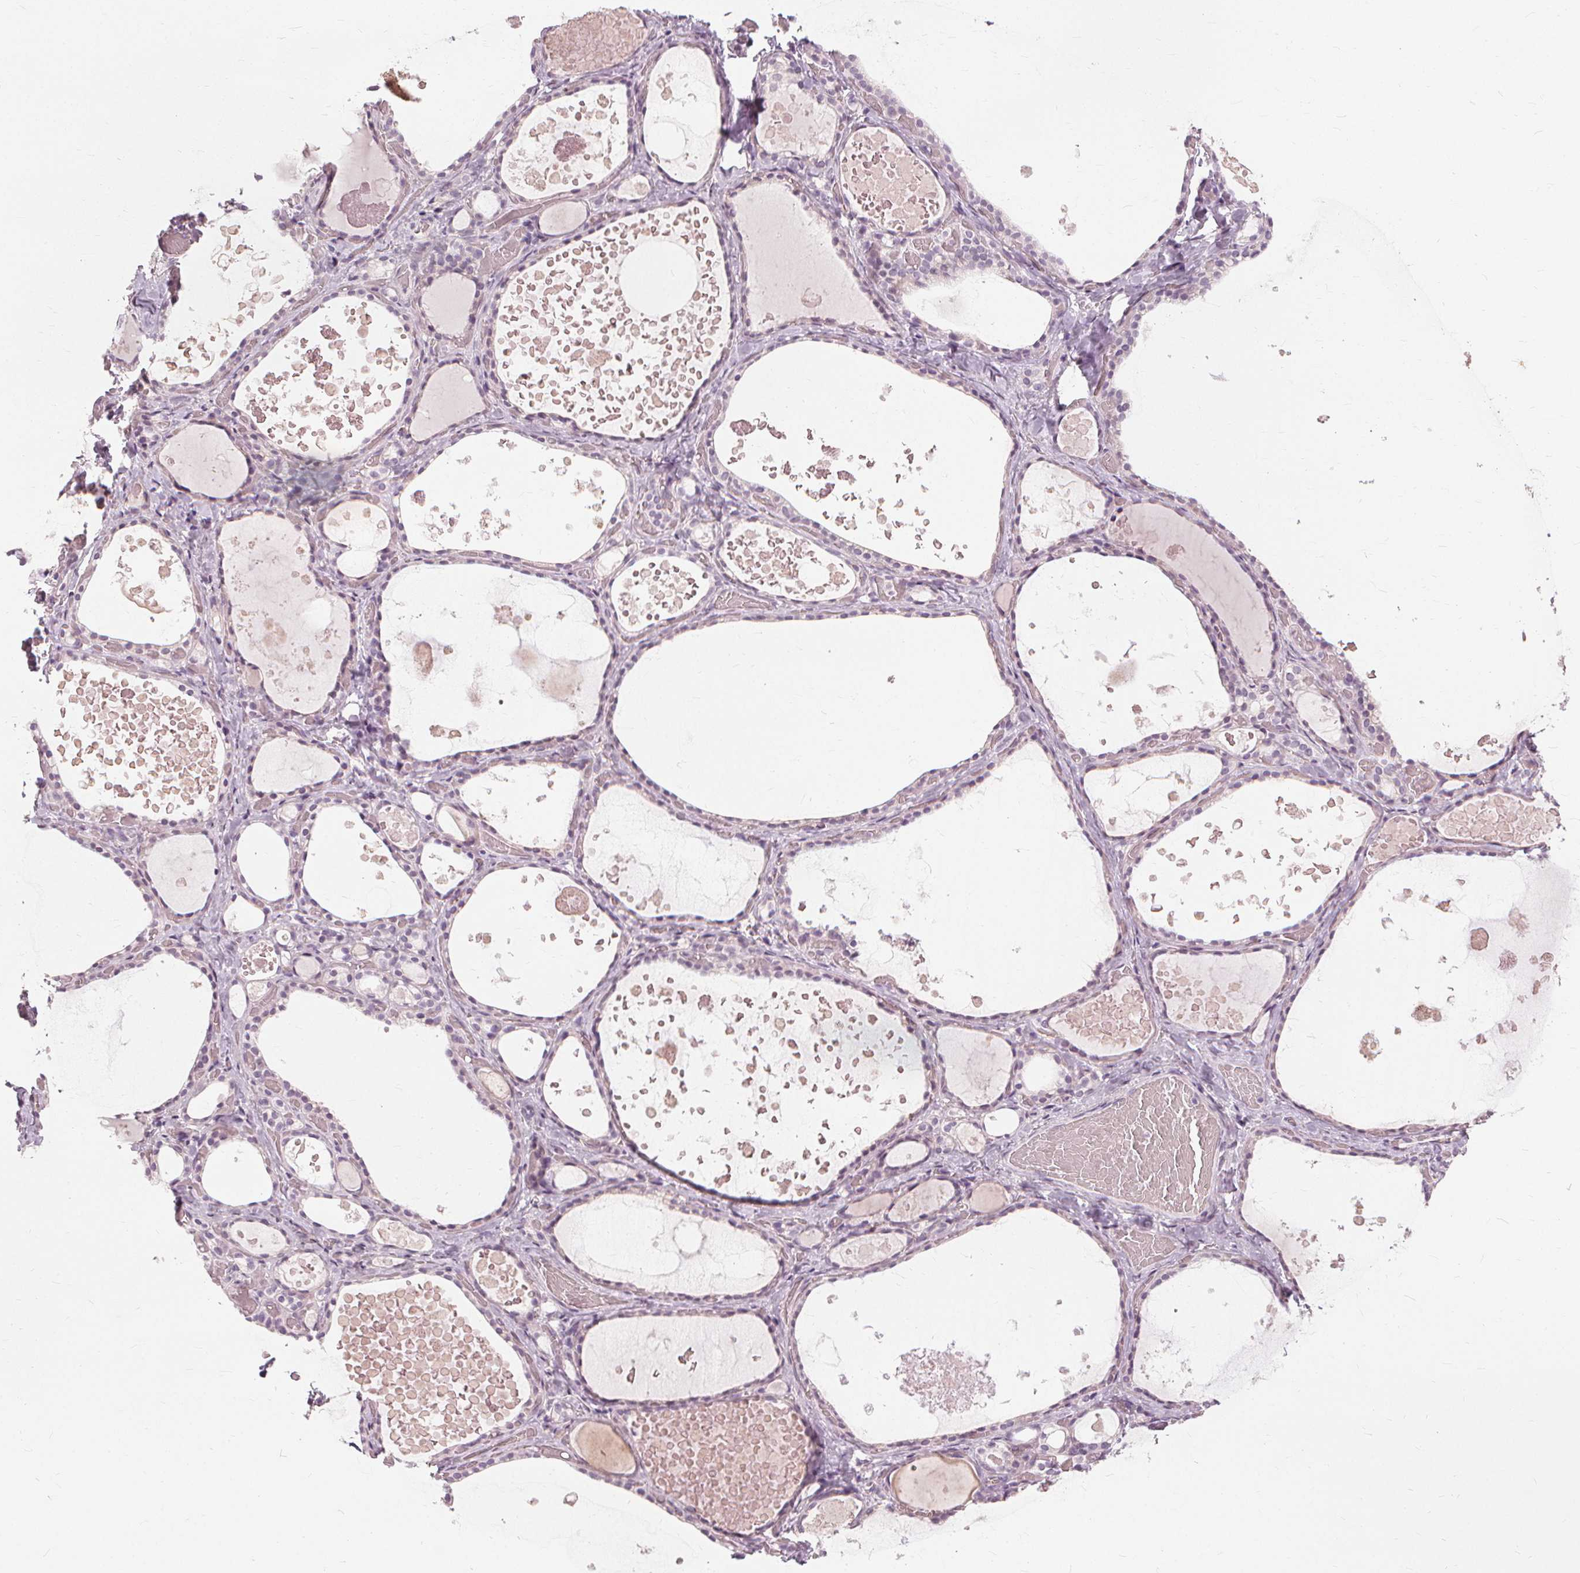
{"staining": {"intensity": "negative", "quantity": "none", "location": "none"}, "tissue": "thyroid gland", "cell_type": "Glandular cells", "image_type": "normal", "snomed": [{"axis": "morphology", "description": "Normal tissue, NOS"}, {"axis": "topography", "description": "Thyroid gland"}], "caption": "This is a photomicrograph of IHC staining of normal thyroid gland, which shows no positivity in glandular cells. The staining was performed using DAB (3,3'-diaminobenzidine) to visualize the protein expression in brown, while the nuclei were stained in blue with hematoxylin (Magnification: 20x).", "gene": "SFTPD", "patient": {"sex": "female", "age": 56}}